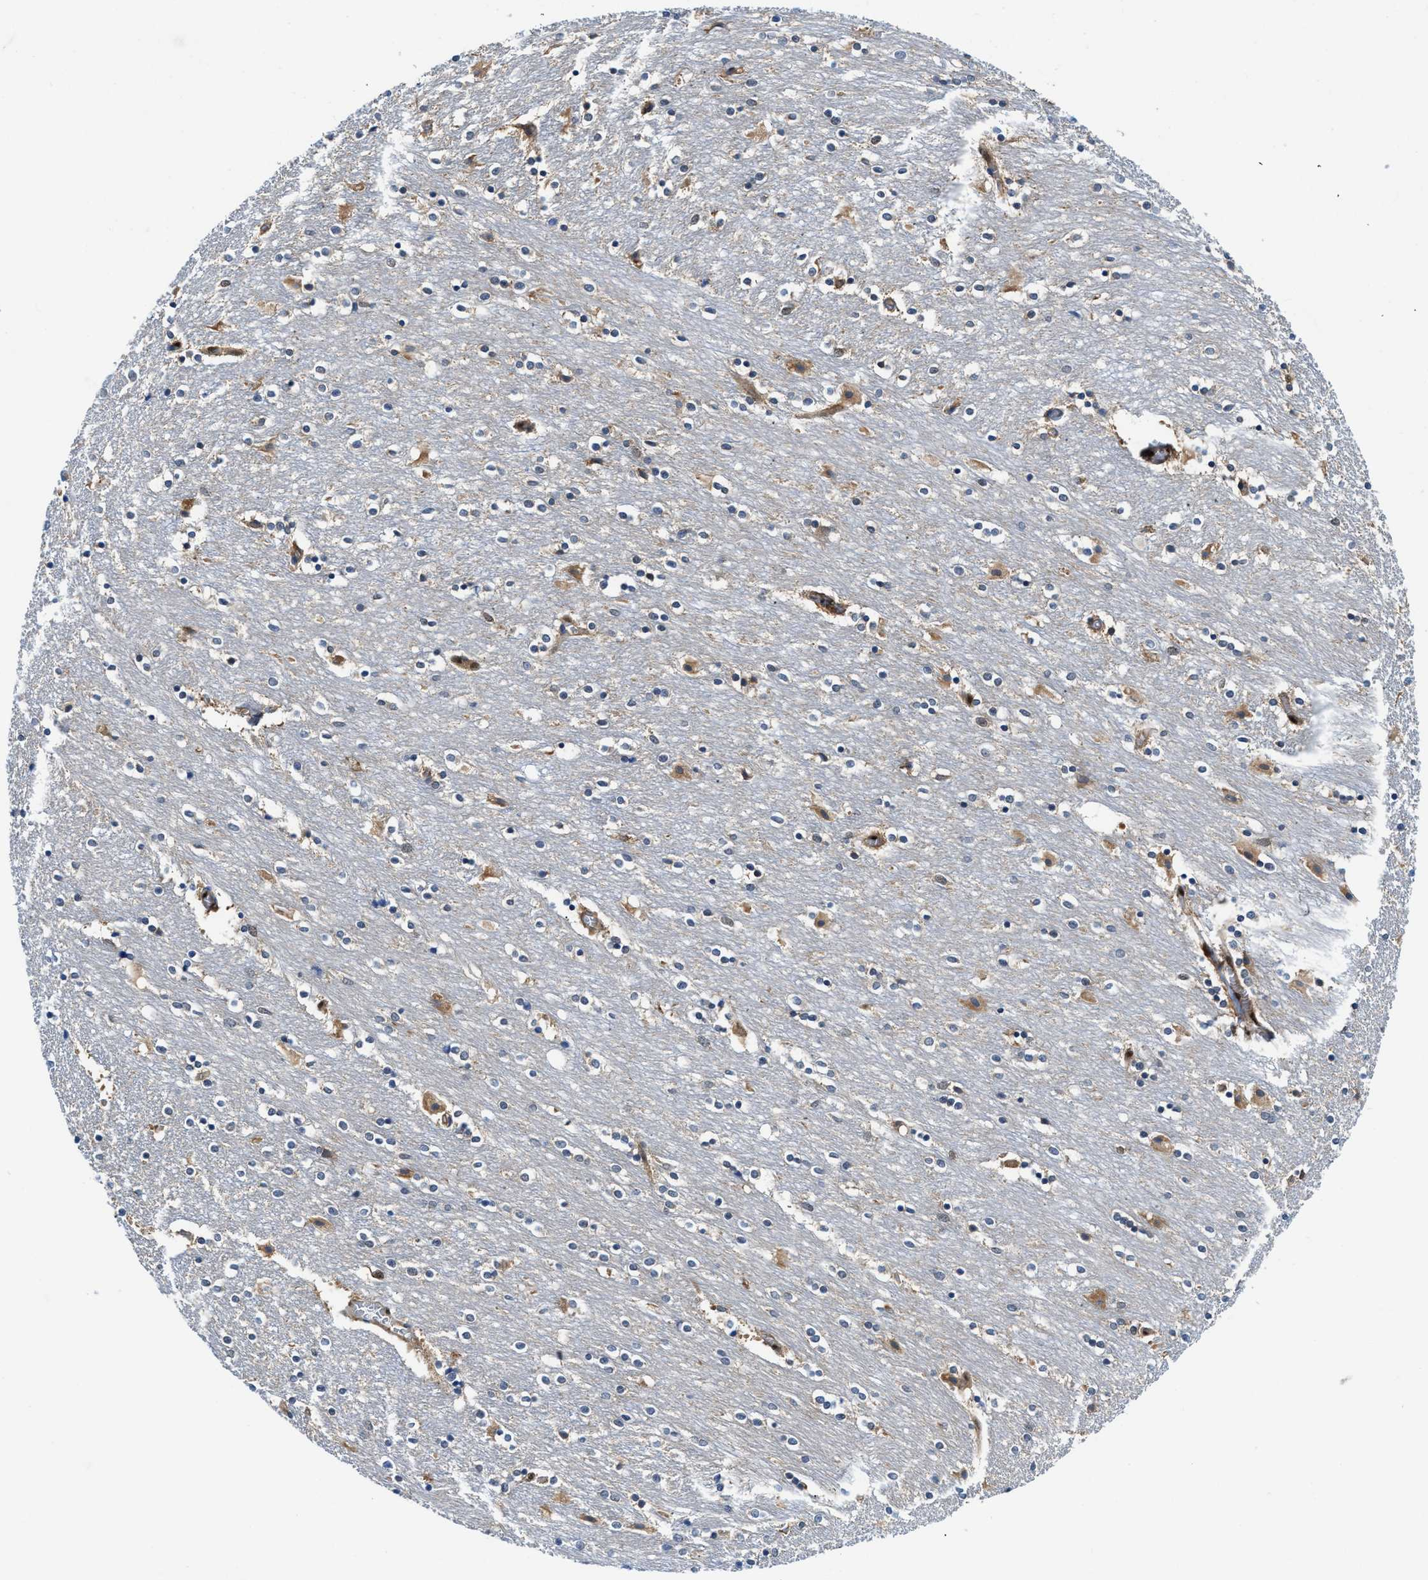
{"staining": {"intensity": "moderate", "quantity": "<25%", "location": "cytoplasmic/membranous,nuclear"}, "tissue": "caudate", "cell_type": "Glial cells", "image_type": "normal", "snomed": [{"axis": "morphology", "description": "Normal tissue, NOS"}, {"axis": "topography", "description": "Lateral ventricle wall"}], "caption": "Caudate stained with DAB immunohistochemistry reveals low levels of moderate cytoplasmic/membranous,nuclear positivity in approximately <25% of glial cells. (DAB (3,3'-diaminobenzidine) IHC, brown staining for protein, blue staining for nuclei).", "gene": "LTA4H", "patient": {"sex": "female", "age": 54}}